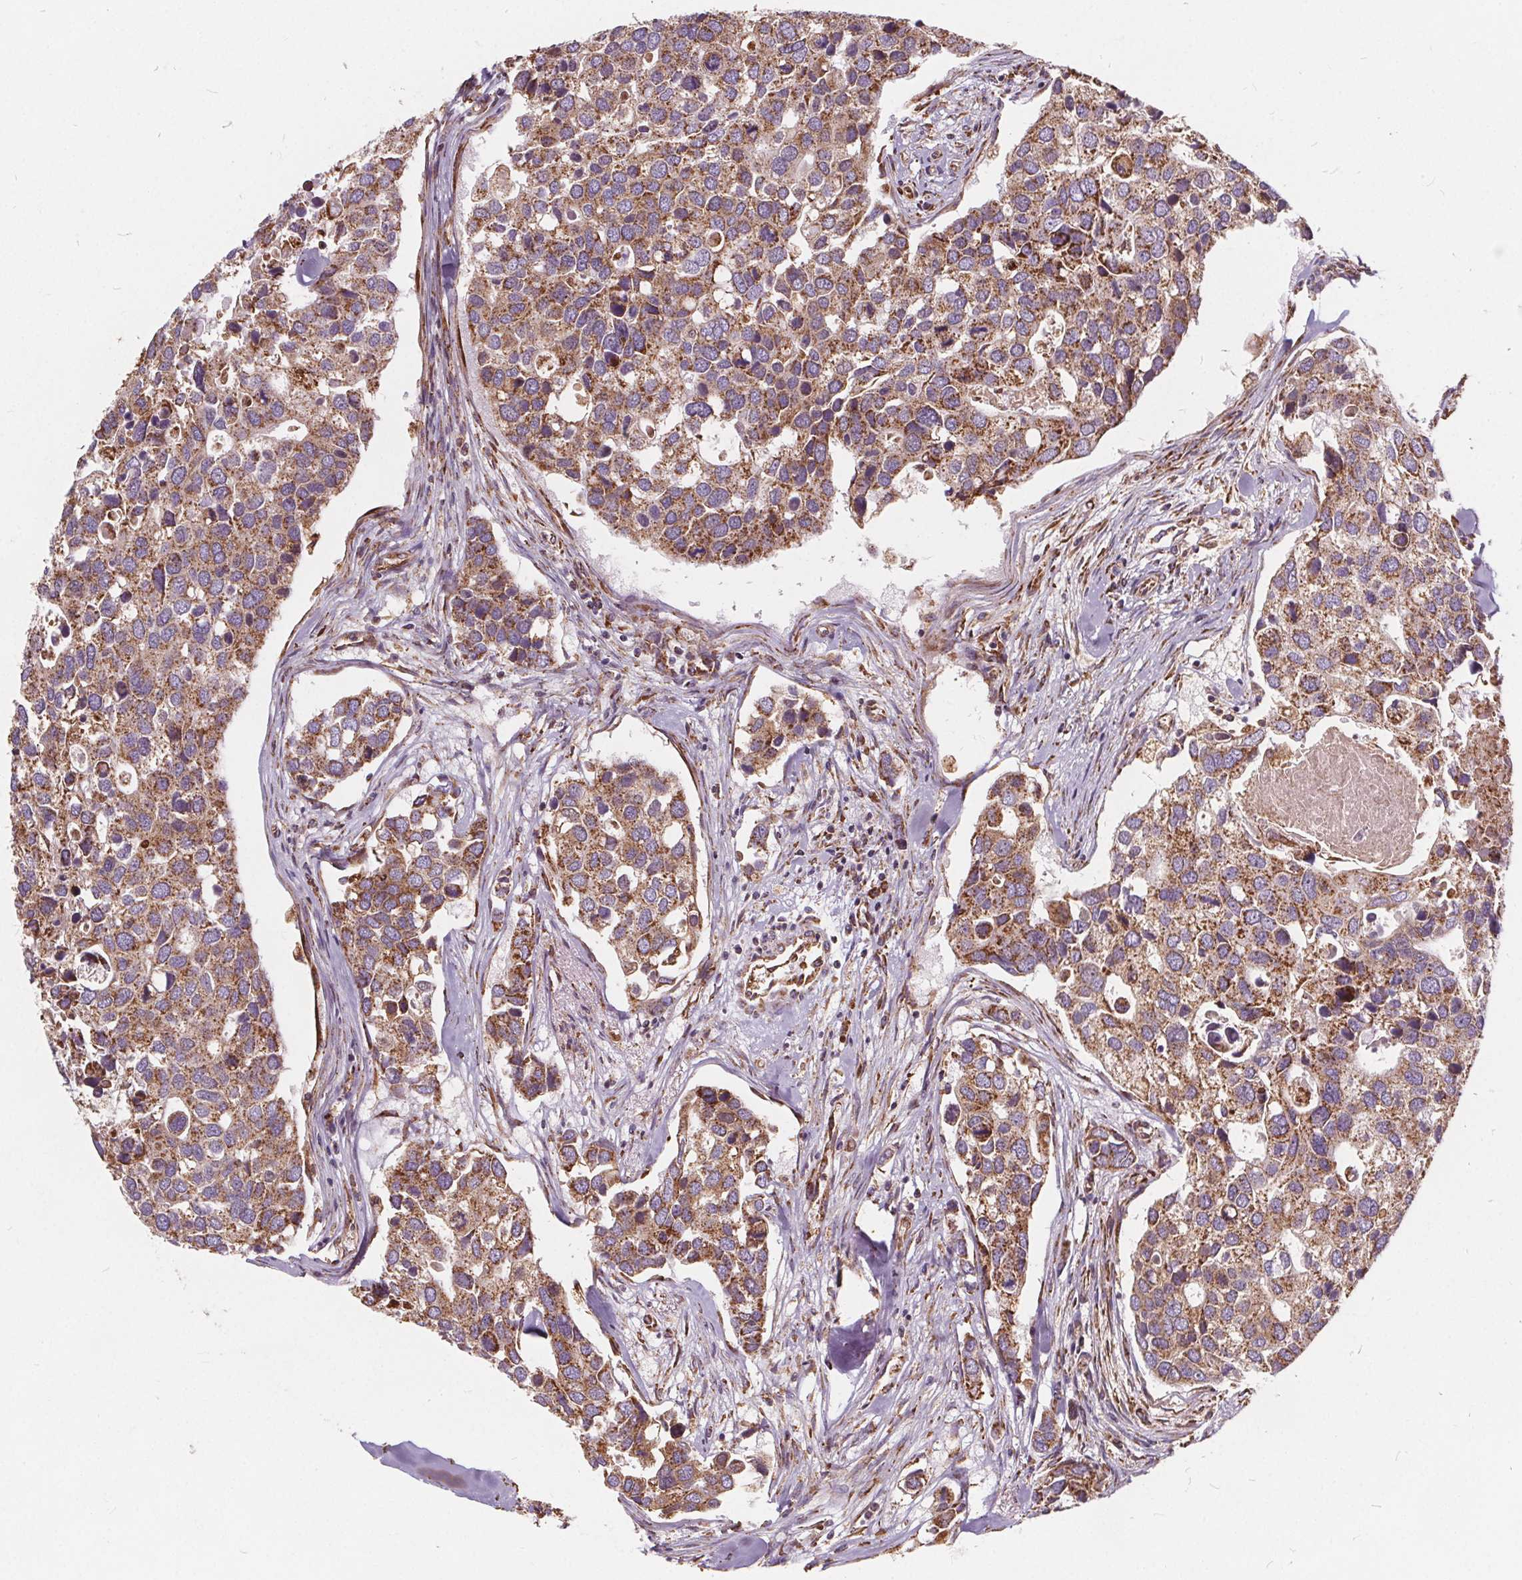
{"staining": {"intensity": "moderate", "quantity": ">75%", "location": "cytoplasmic/membranous"}, "tissue": "breast cancer", "cell_type": "Tumor cells", "image_type": "cancer", "snomed": [{"axis": "morphology", "description": "Duct carcinoma"}, {"axis": "topography", "description": "Breast"}], "caption": "Protein staining of infiltrating ductal carcinoma (breast) tissue exhibits moderate cytoplasmic/membranous staining in approximately >75% of tumor cells.", "gene": "PLSCR3", "patient": {"sex": "female", "age": 83}}